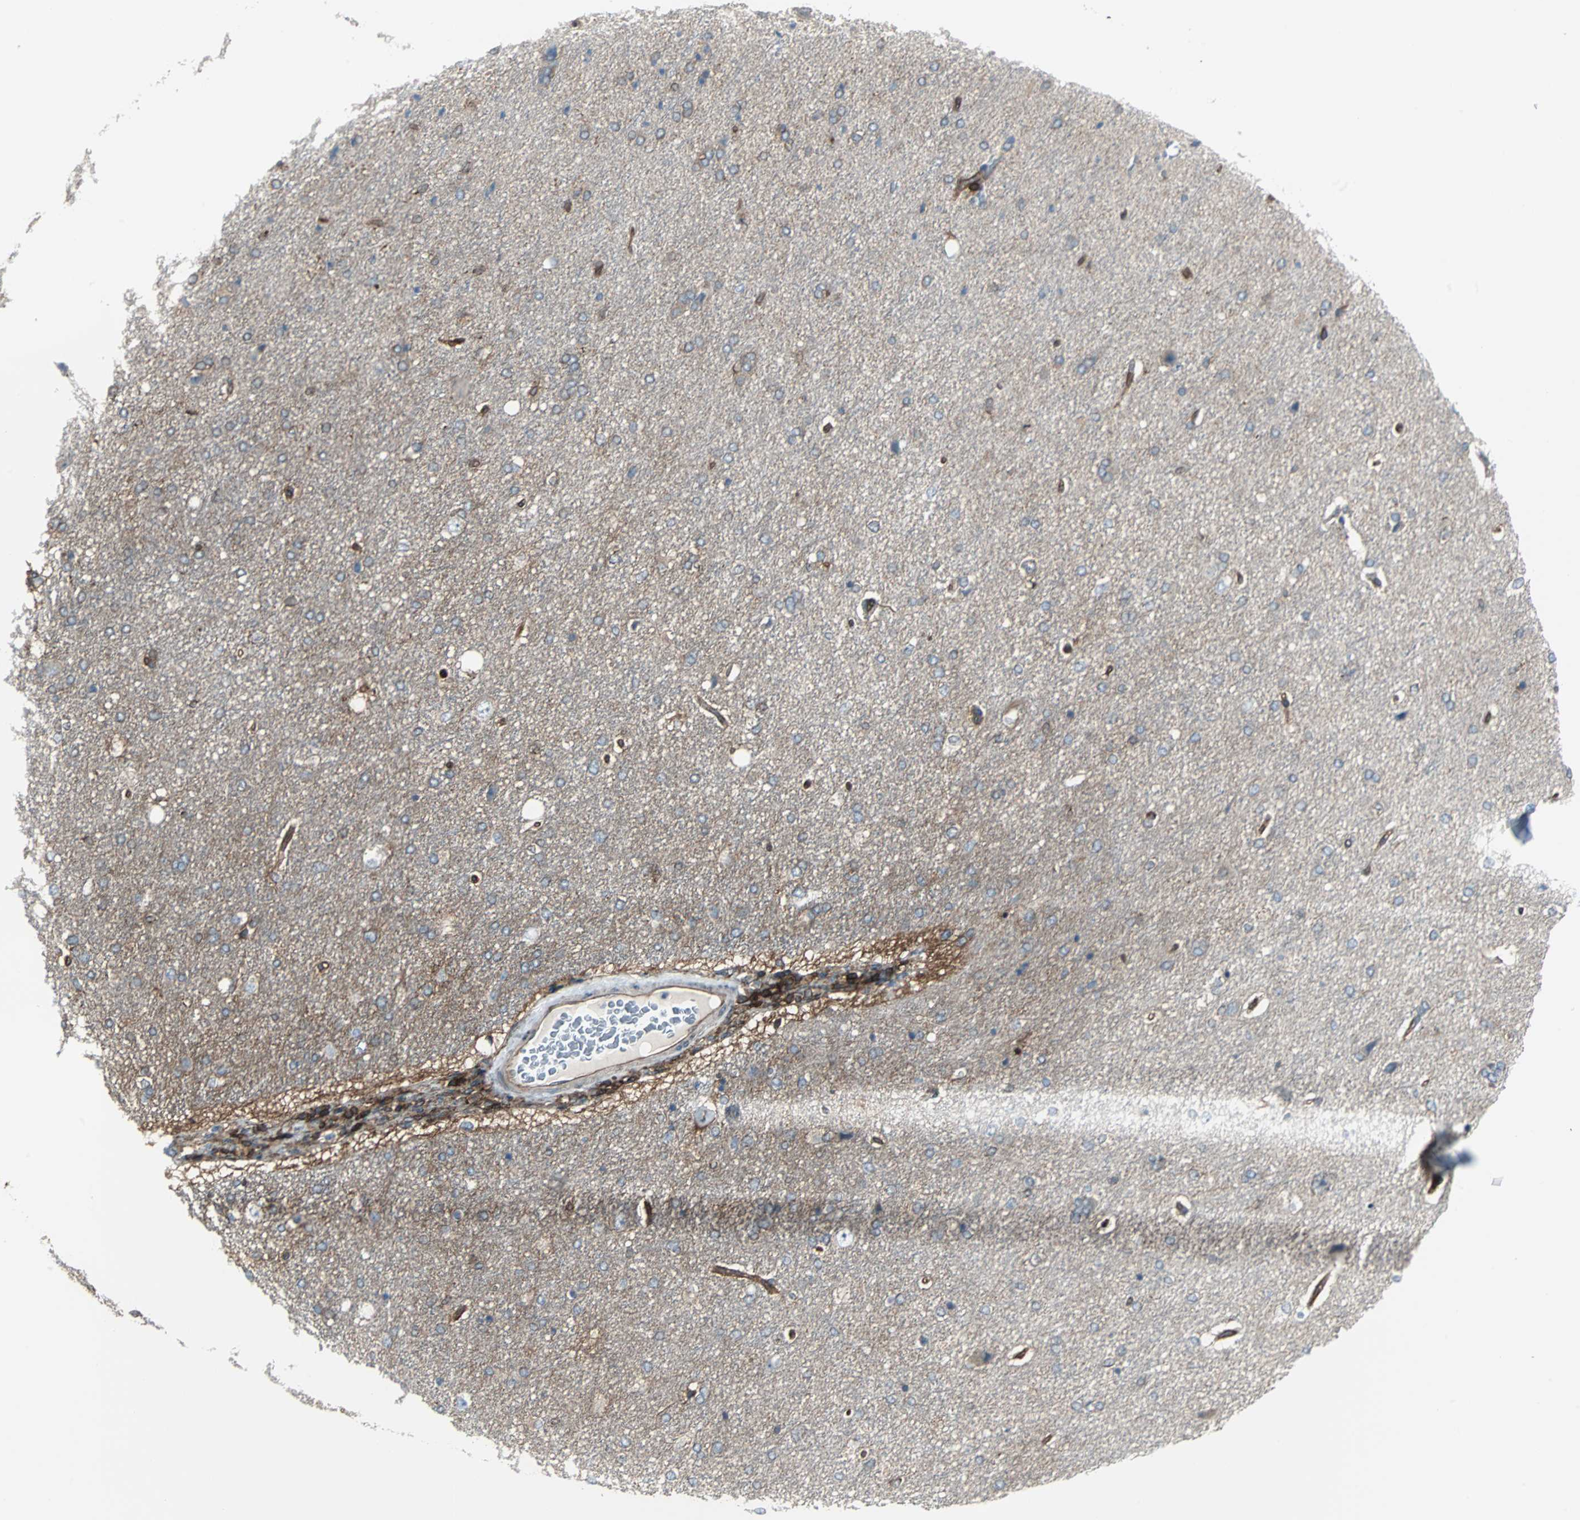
{"staining": {"intensity": "moderate", "quantity": ">75%", "location": "cytoplasmic/membranous"}, "tissue": "cerebral cortex", "cell_type": "Endothelial cells", "image_type": "normal", "snomed": [{"axis": "morphology", "description": "Normal tissue, NOS"}, {"axis": "topography", "description": "Cerebral cortex"}], "caption": "IHC (DAB (3,3'-diaminobenzidine)) staining of benign human cerebral cortex exhibits moderate cytoplasmic/membranous protein staining in approximately >75% of endothelial cells.", "gene": "RELA", "patient": {"sex": "male", "age": 62}}